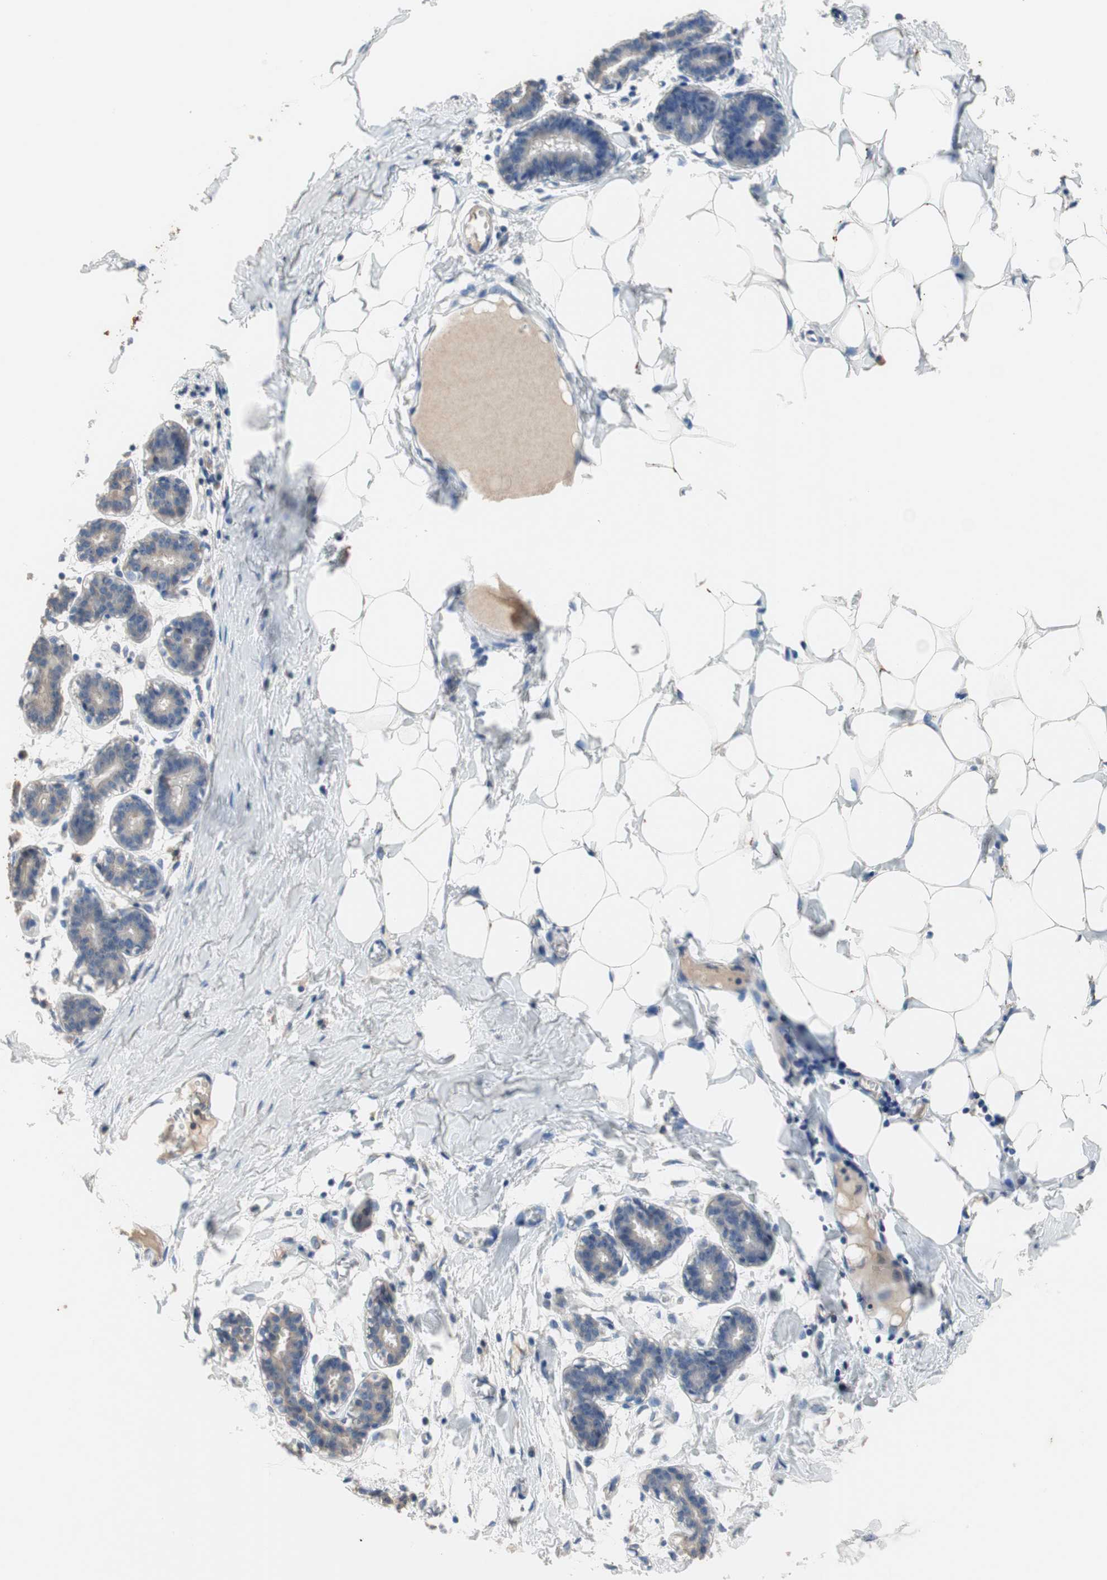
{"staining": {"intensity": "negative", "quantity": "none", "location": "none"}, "tissue": "breast", "cell_type": "Adipocytes", "image_type": "normal", "snomed": [{"axis": "morphology", "description": "Normal tissue, NOS"}, {"axis": "topography", "description": "Breast"}], "caption": "The image exhibits no significant positivity in adipocytes of breast.", "gene": "ADAP1", "patient": {"sex": "female", "age": 27}}